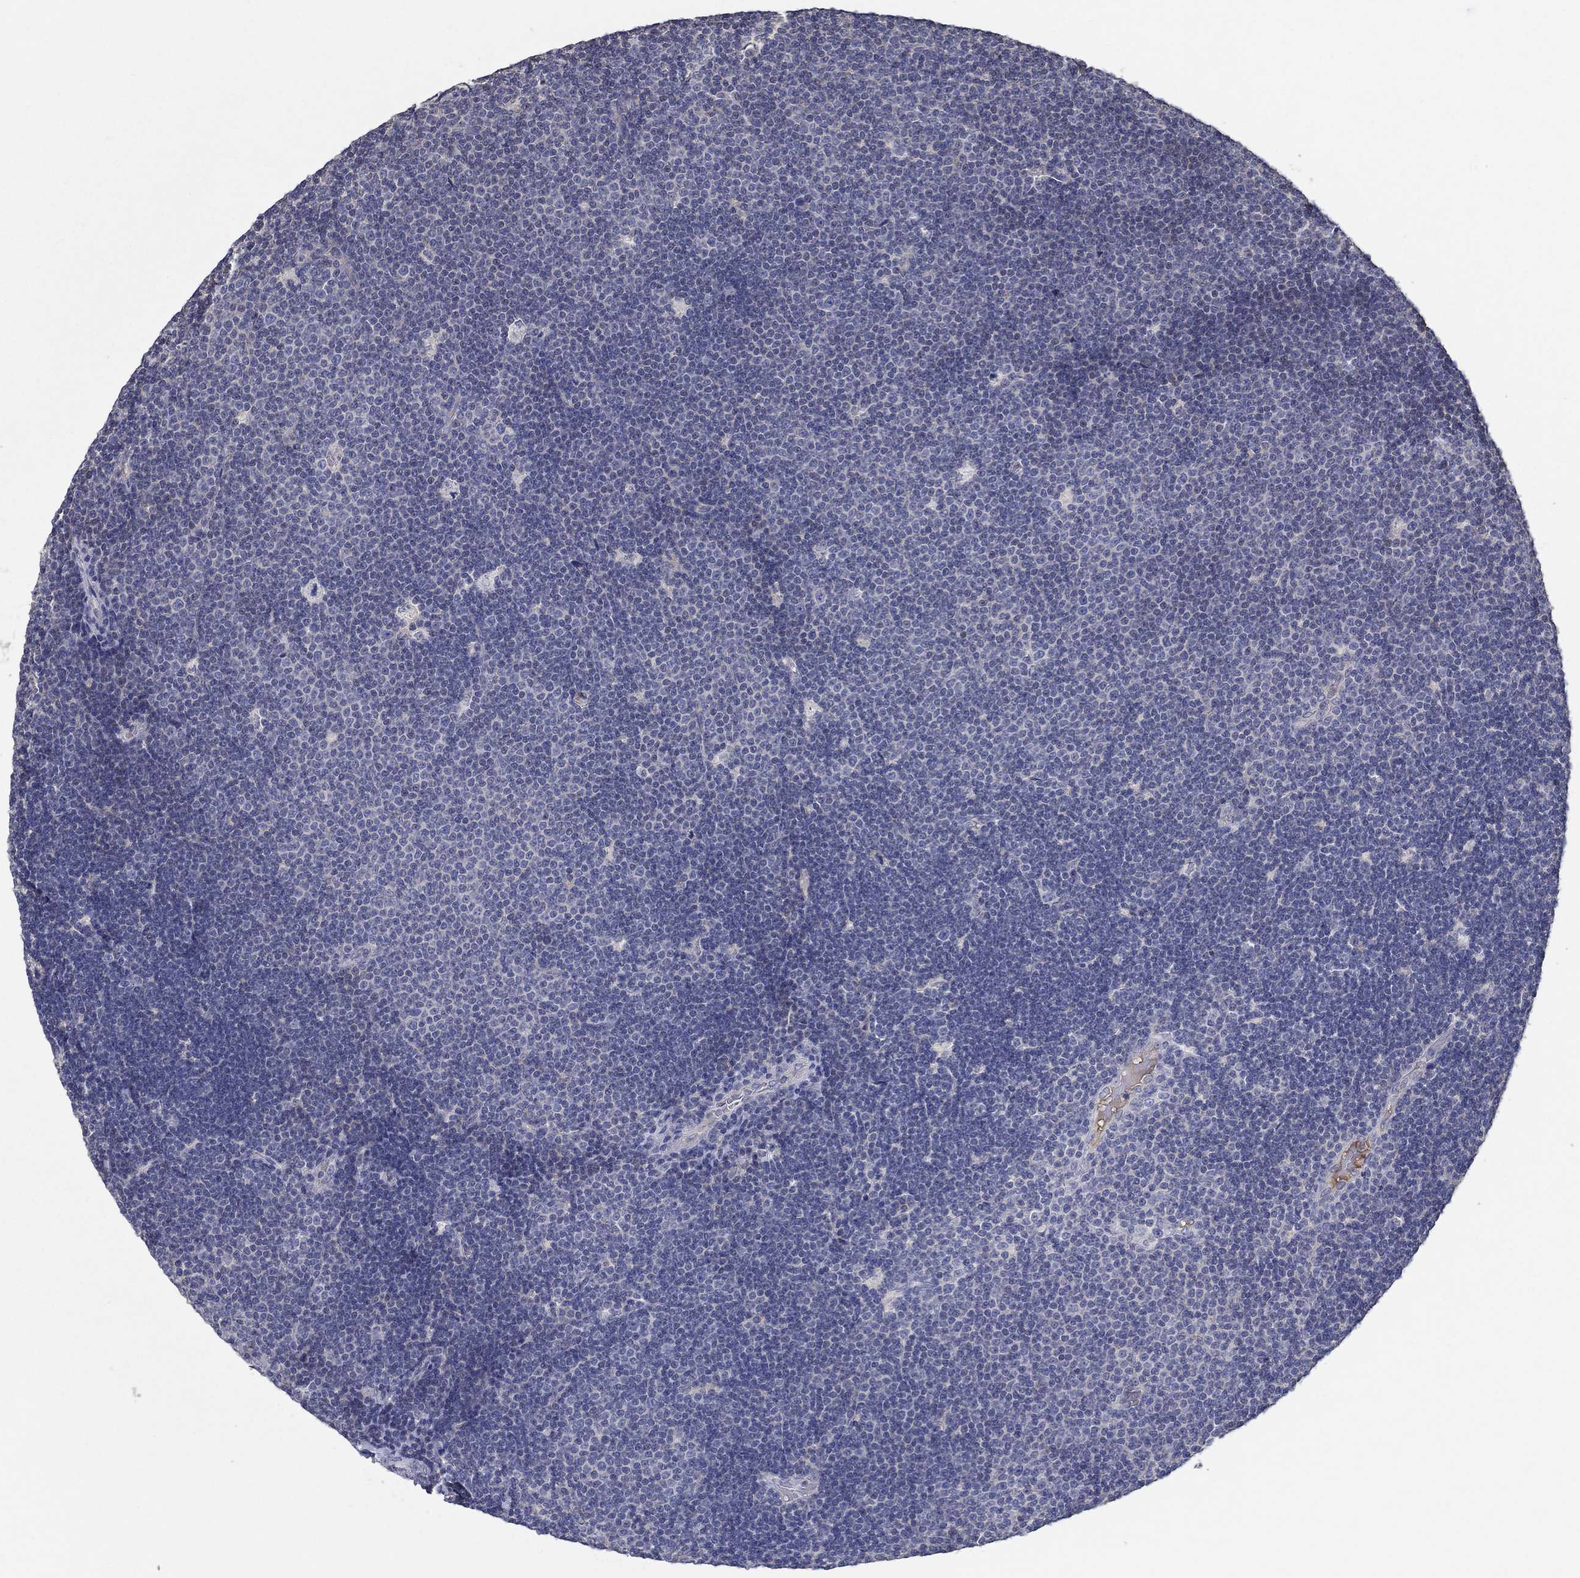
{"staining": {"intensity": "negative", "quantity": "none", "location": "none"}, "tissue": "lymphoma", "cell_type": "Tumor cells", "image_type": "cancer", "snomed": [{"axis": "morphology", "description": "Malignant lymphoma, non-Hodgkin's type, Low grade"}, {"axis": "topography", "description": "Brain"}], "caption": "This is an IHC micrograph of lymphoma. There is no expression in tumor cells.", "gene": "IL10", "patient": {"sex": "female", "age": 66}}